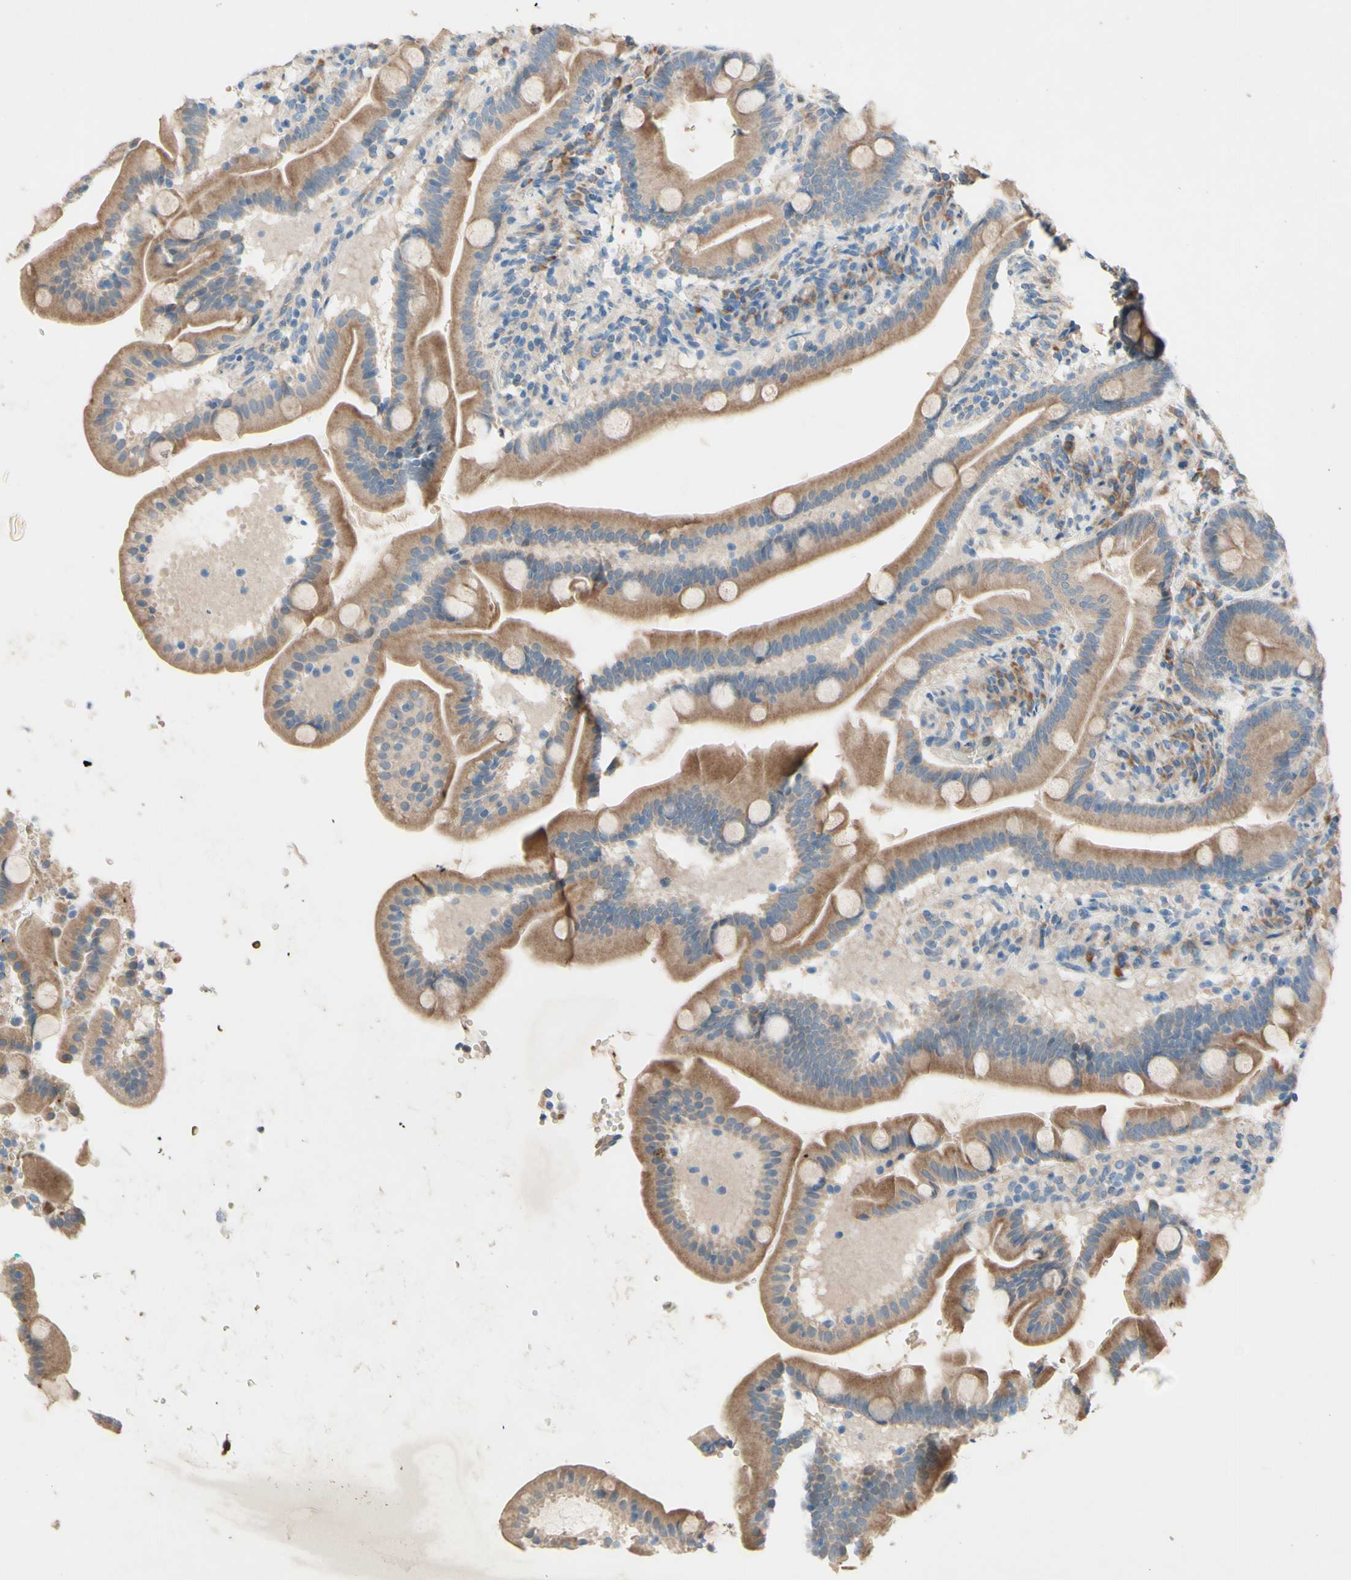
{"staining": {"intensity": "moderate", "quantity": ">75%", "location": "cytoplasmic/membranous"}, "tissue": "duodenum", "cell_type": "Glandular cells", "image_type": "normal", "snomed": [{"axis": "morphology", "description": "Normal tissue, NOS"}, {"axis": "topography", "description": "Duodenum"}], "caption": "Benign duodenum exhibits moderate cytoplasmic/membranous expression in approximately >75% of glandular cells (brown staining indicates protein expression, while blue staining denotes nuclei)..", "gene": "IL2", "patient": {"sex": "male", "age": 54}}